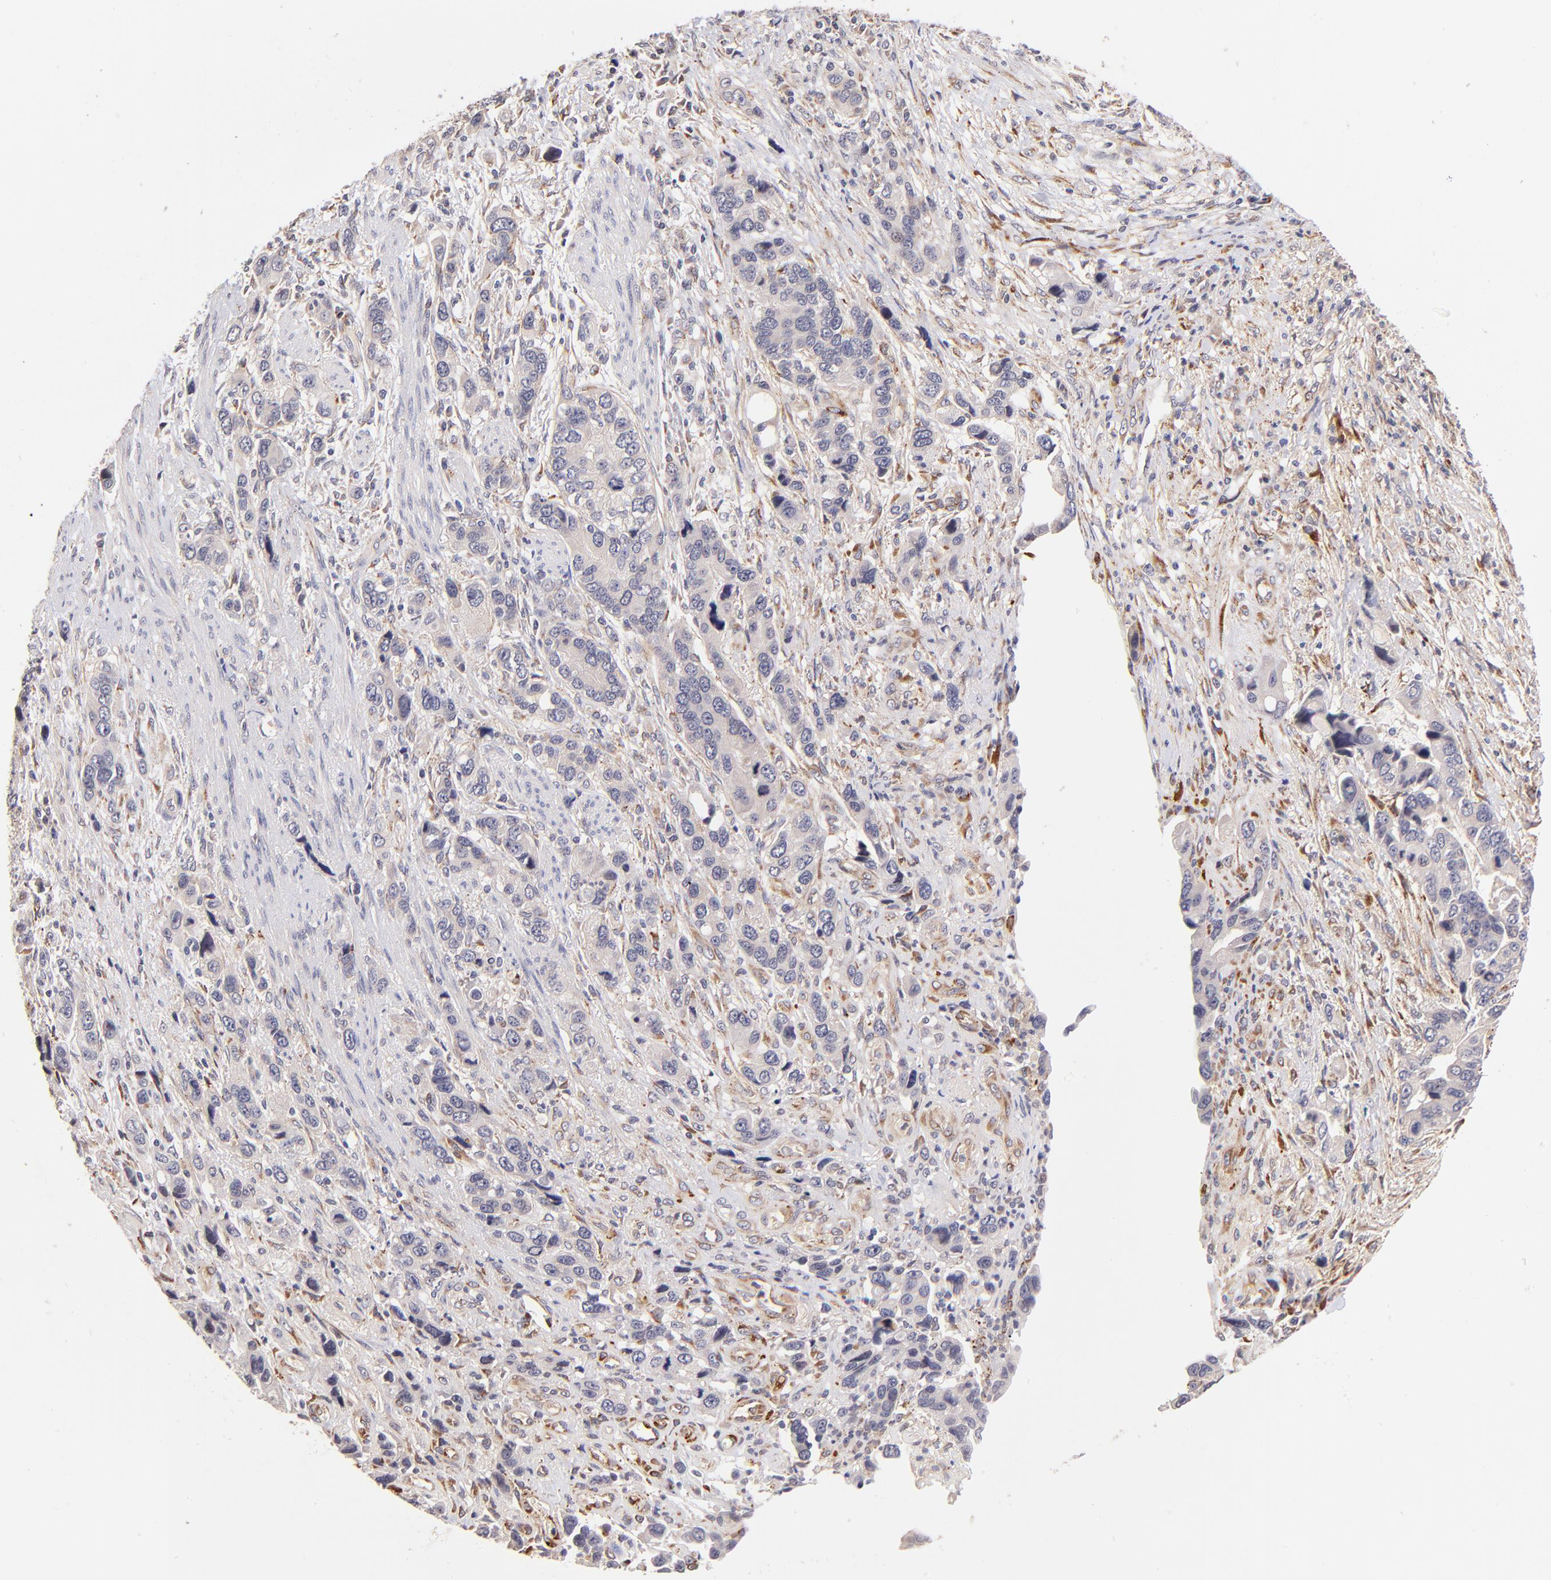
{"staining": {"intensity": "negative", "quantity": "none", "location": "none"}, "tissue": "stomach cancer", "cell_type": "Tumor cells", "image_type": "cancer", "snomed": [{"axis": "morphology", "description": "Adenocarcinoma, NOS"}, {"axis": "topography", "description": "Stomach, lower"}], "caption": "Tumor cells are negative for protein expression in human stomach adenocarcinoma.", "gene": "SPARC", "patient": {"sex": "female", "age": 93}}